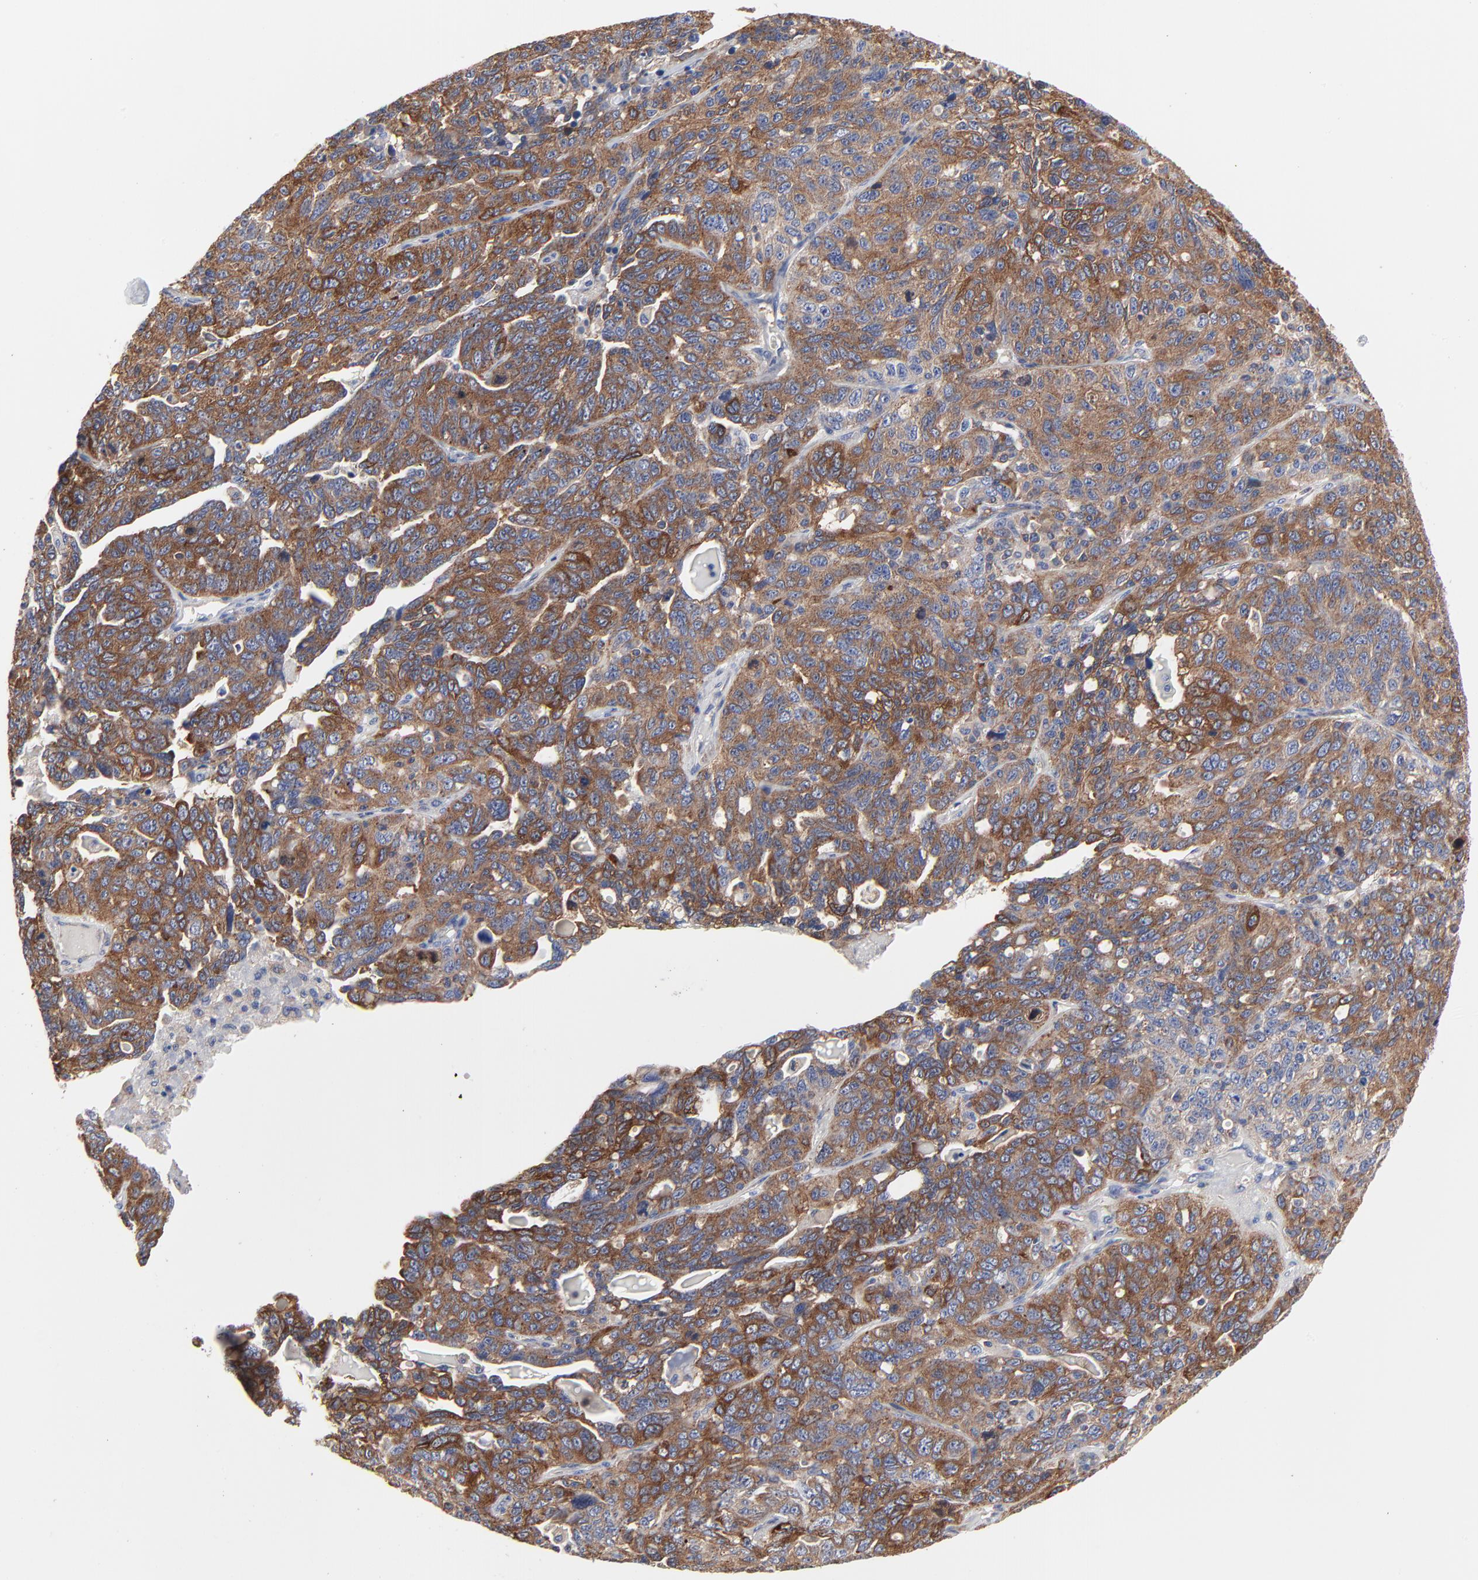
{"staining": {"intensity": "strong", "quantity": ">75%", "location": "cytoplasmic/membranous"}, "tissue": "ovarian cancer", "cell_type": "Tumor cells", "image_type": "cancer", "snomed": [{"axis": "morphology", "description": "Cystadenocarcinoma, serous, NOS"}, {"axis": "topography", "description": "Ovary"}], "caption": "This is an image of IHC staining of serous cystadenocarcinoma (ovarian), which shows strong expression in the cytoplasmic/membranous of tumor cells.", "gene": "CD2AP", "patient": {"sex": "female", "age": 71}}